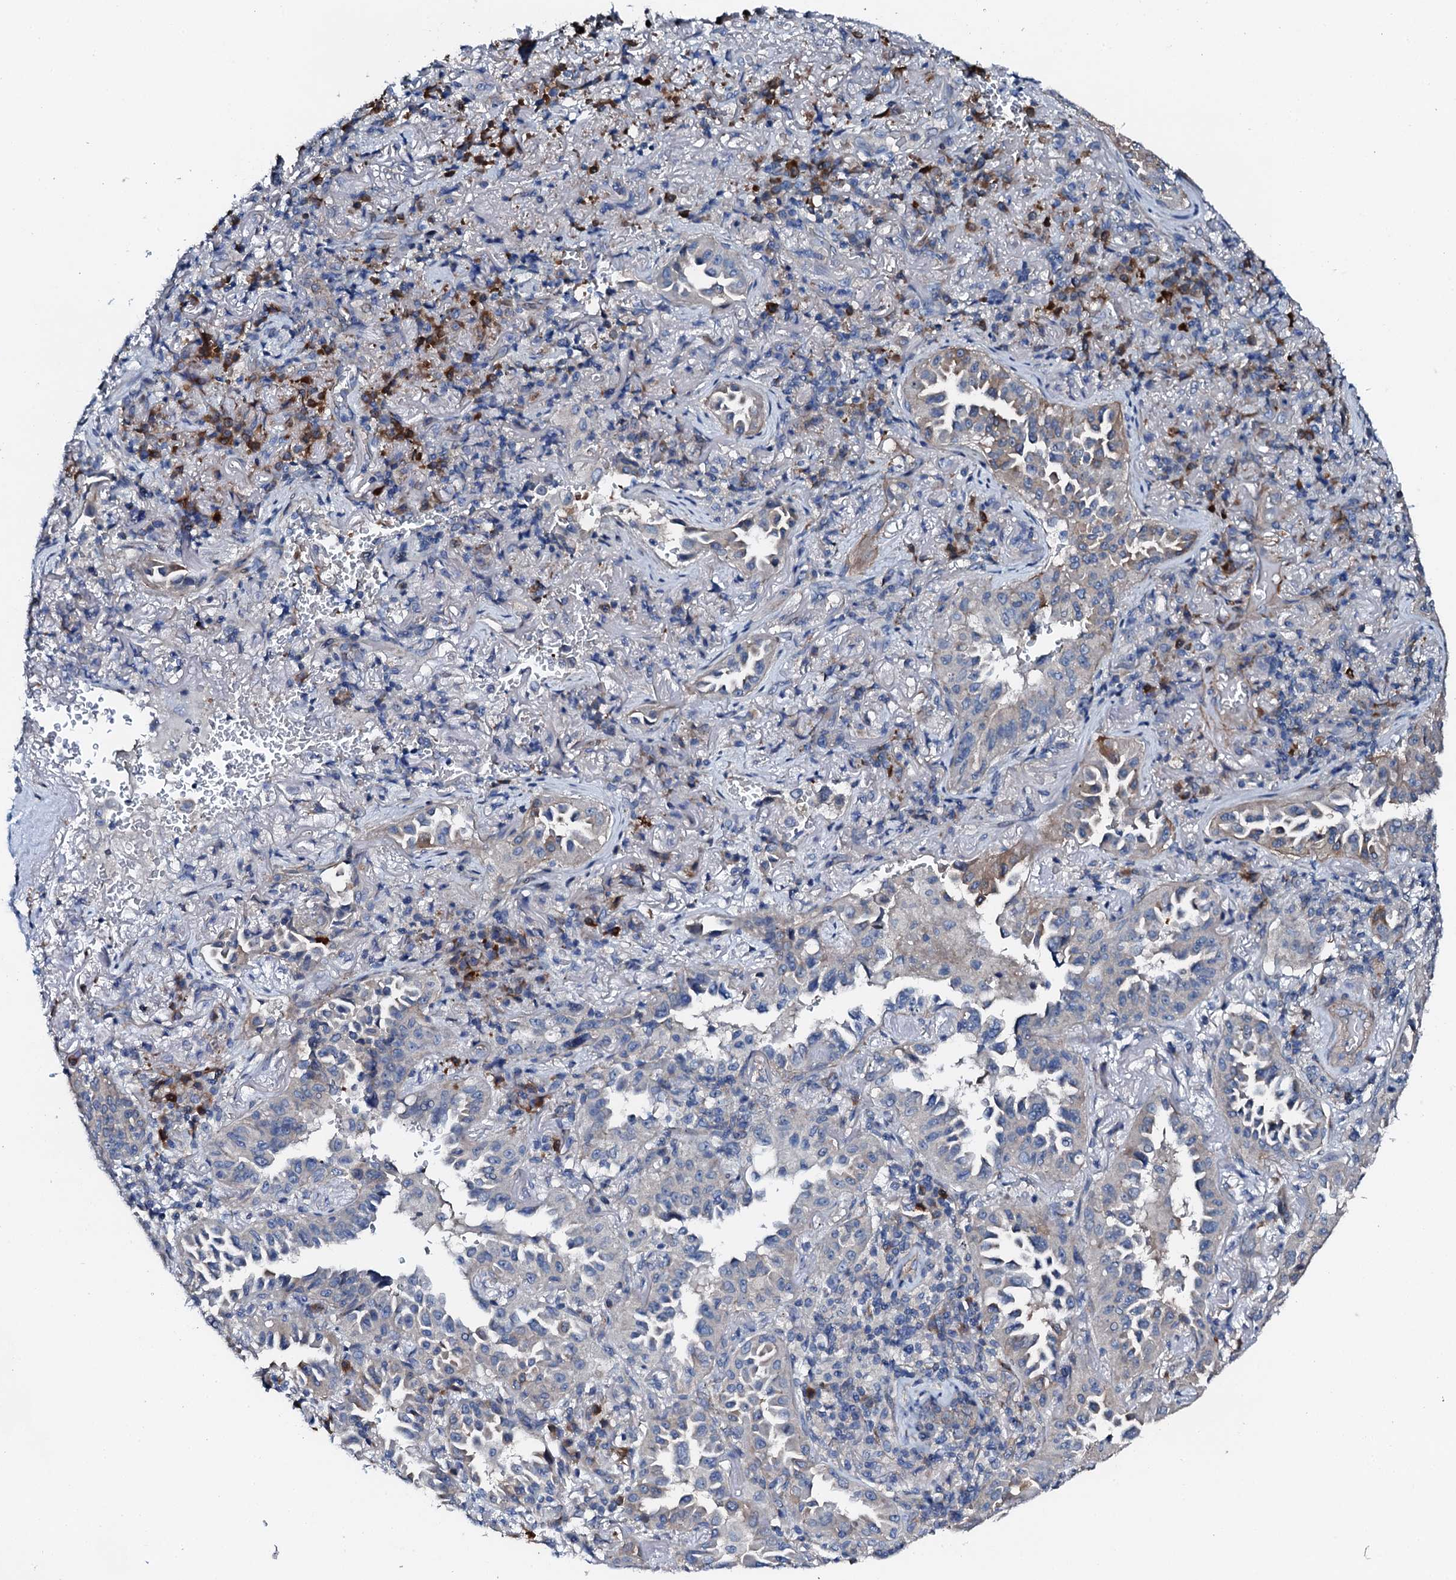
{"staining": {"intensity": "weak", "quantity": "<25%", "location": "cytoplasmic/membranous"}, "tissue": "lung cancer", "cell_type": "Tumor cells", "image_type": "cancer", "snomed": [{"axis": "morphology", "description": "Adenocarcinoma, NOS"}, {"axis": "topography", "description": "Lung"}], "caption": "There is no significant positivity in tumor cells of lung cancer (adenocarcinoma).", "gene": "GFOD2", "patient": {"sex": "female", "age": 69}}